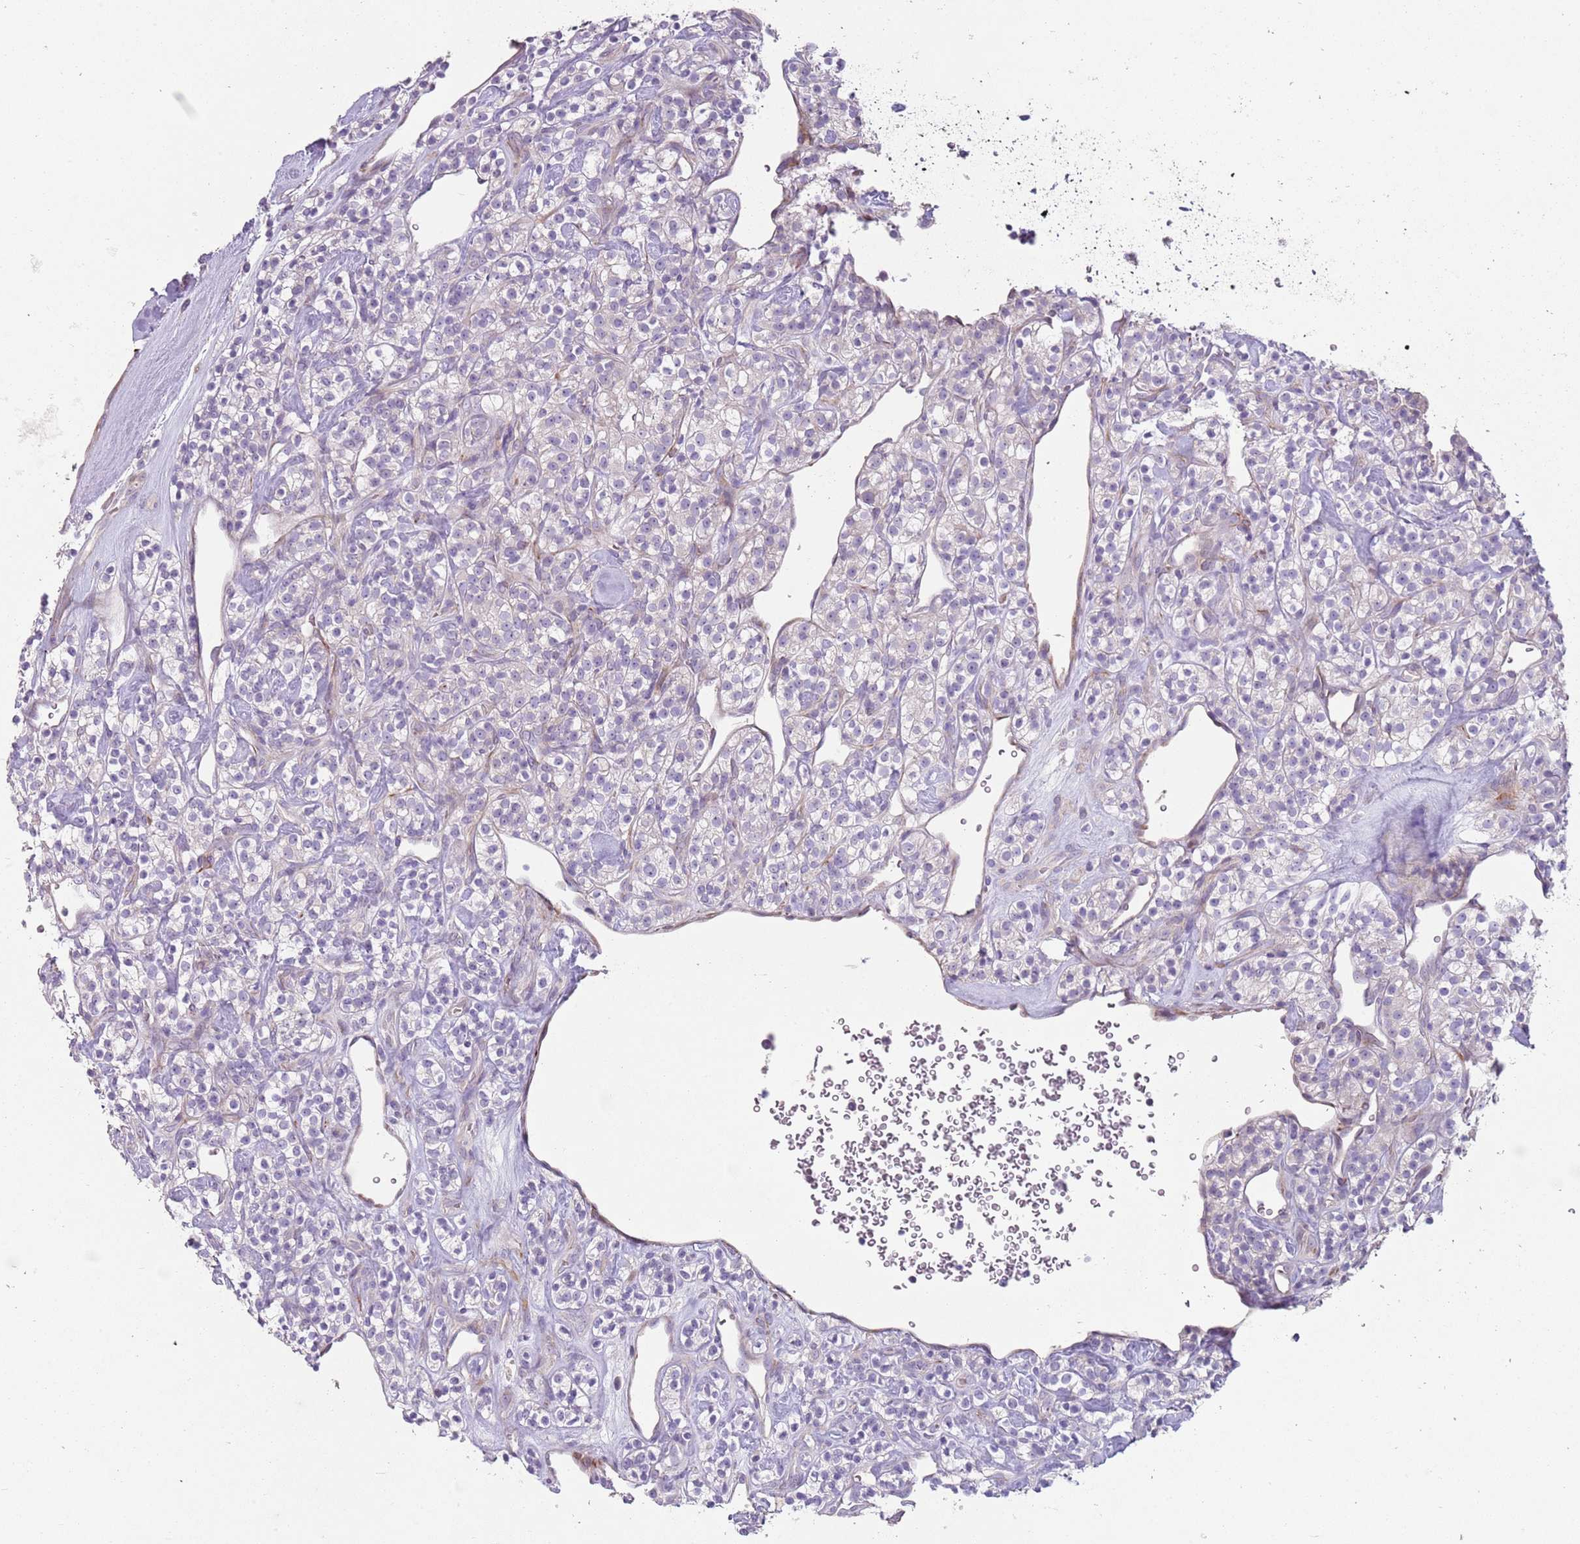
{"staining": {"intensity": "negative", "quantity": "none", "location": "none"}, "tissue": "renal cancer", "cell_type": "Tumor cells", "image_type": "cancer", "snomed": [{"axis": "morphology", "description": "Adenocarcinoma, NOS"}, {"axis": "topography", "description": "Kidney"}], "caption": "There is no significant staining in tumor cells of renal cancer (adenocarcinoma).", "gene": "ZNF583", "patient": {"sex": "male", "age": 77}}